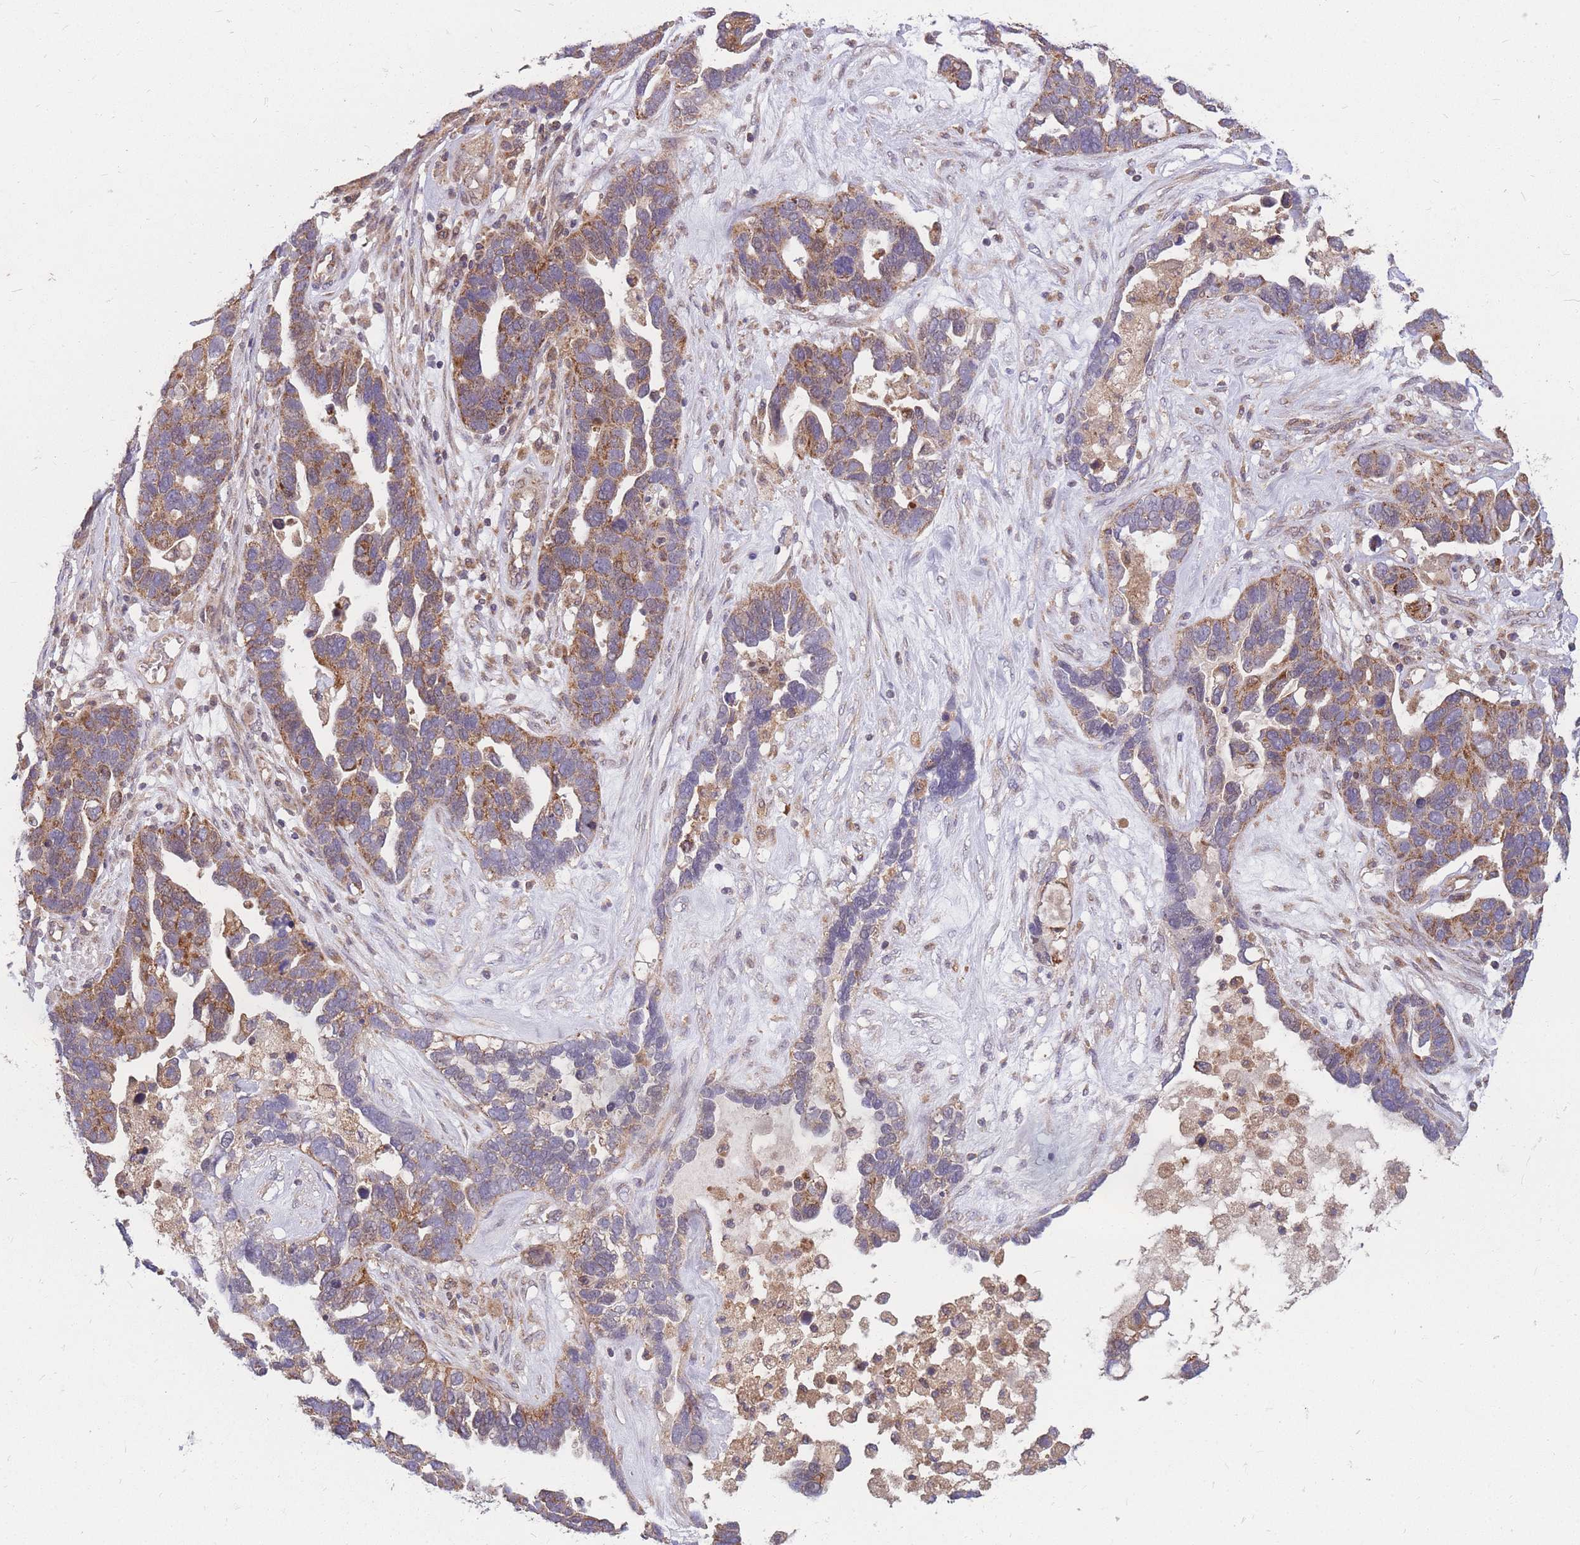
{"staining": {"intensity": "moderate", "quantity": "25%-75%", "location": "cytoplasmic/membranous"}, "tissue": "ovarian cancer", "cell_type": "Tumor cells", "image_type": "cancer", "snomed": [{"axis": "morphology", "description": "Cystadenocarcinoma, serous, NOS"}, {"axis": "topography", "description": "Ovary"}], "caption": "The histopathology image demonstrates staining of serous cystadenocarcinoma (ovarian), revealing moderate cytoplasmic/membranous protein expression (brown color) within tumor cells.", "gene": "PTPMT1", "patient": {"sex": "female", "age": 54}}